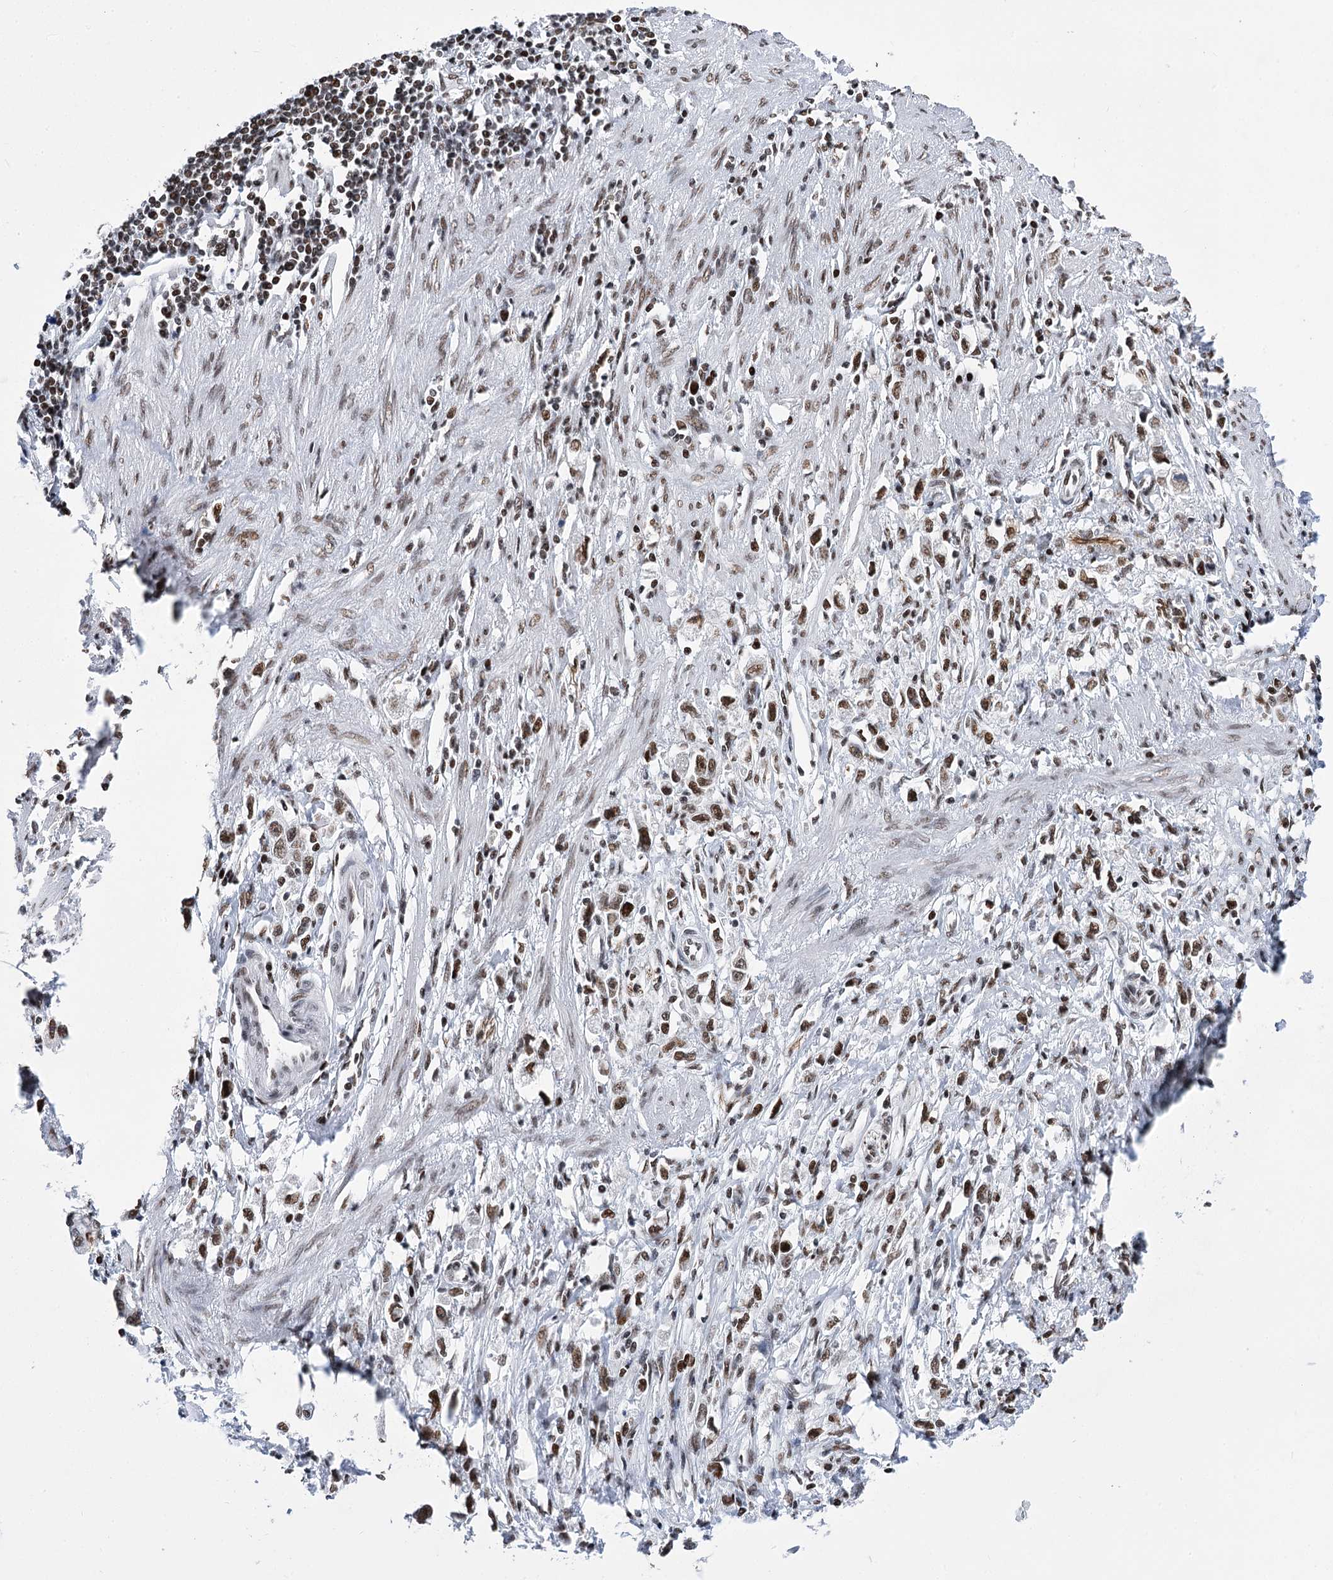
{"staining": {"intensity": "moderate", "quantity": ">75%", "location": "nuclear"}, "tissue": "stomach cancer", "cell_type": "Tumor cells", "image_type": "cancer", "snomed": [{"axis": "morphology", "description": "Adenocarcinoma, NOS"}, {"axis": "topography", "description": "Stomach"}], "caption": "Stomach cancer (adenocarcinoma) stained with DAB (3,3'-diaminobenzidine) immunohistochemistry exhibits medium levels of moderate nuclear staining in approximately >75% of tumor cells.", "gene": "POU4F3", "patient": {"sex": "female", "age": 59}}